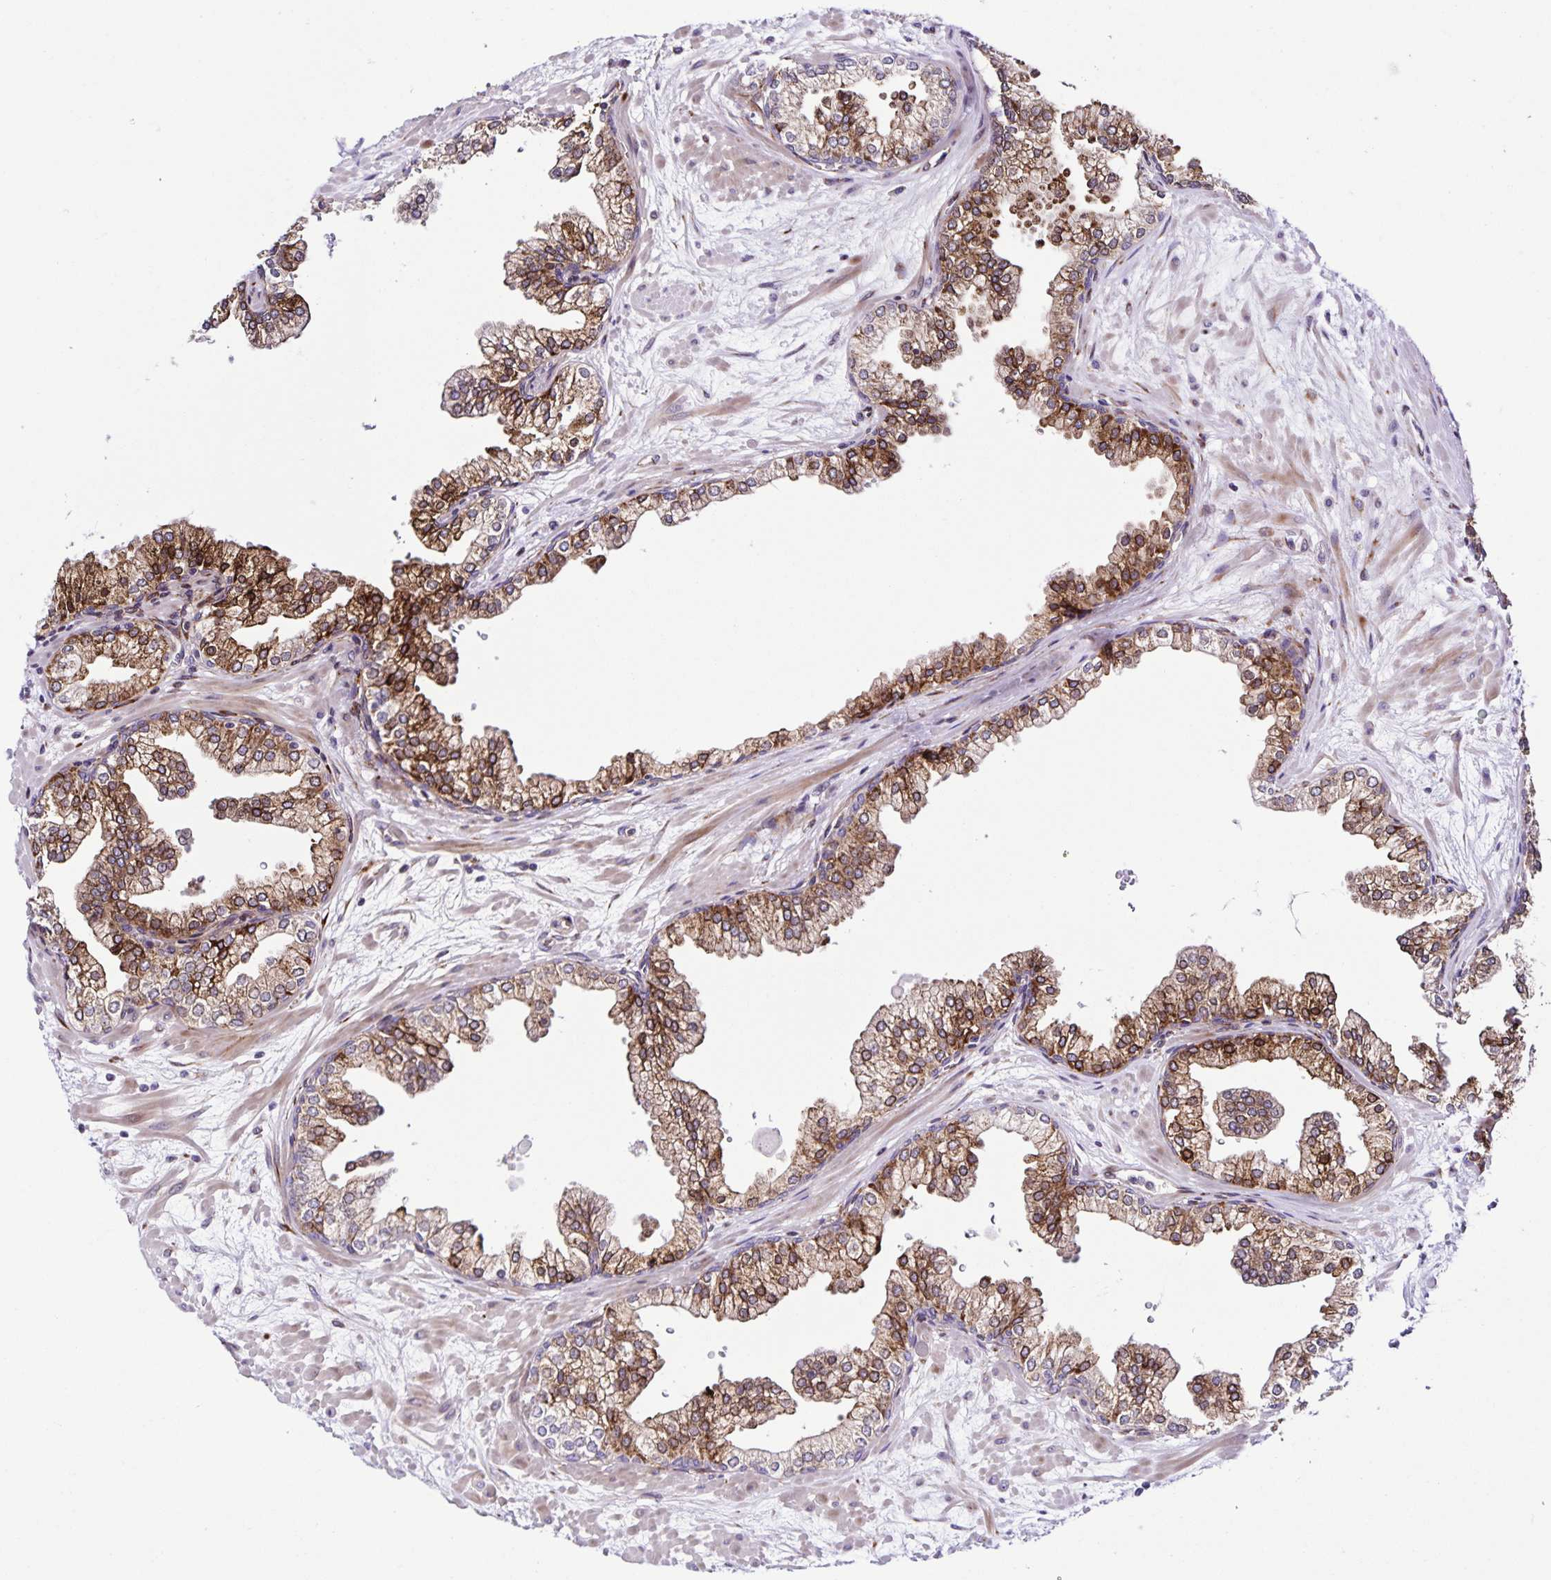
{"staining": {"intensity": "strong", "quantity": "25%-75%", "location": "cytoplasmic/membranous"}, "tissue": "prostate", "cell_type": "Glandular cells", "image_type": "normal", "snomed": [{"axis": "morphology", "description": "Normal tissue, NOS"}, {"axis": "topography", "description": "Prostate"}, {"axis": "topography", "description": "Peripheral nerve tissue"}], "caption": "Normal prostate demonstrates strong cytoplasmic/membranous expression in about 25%-75% of glandular cells.", "gene": "OSBPL5", "patient": {"sex": "male", "age": 61}}